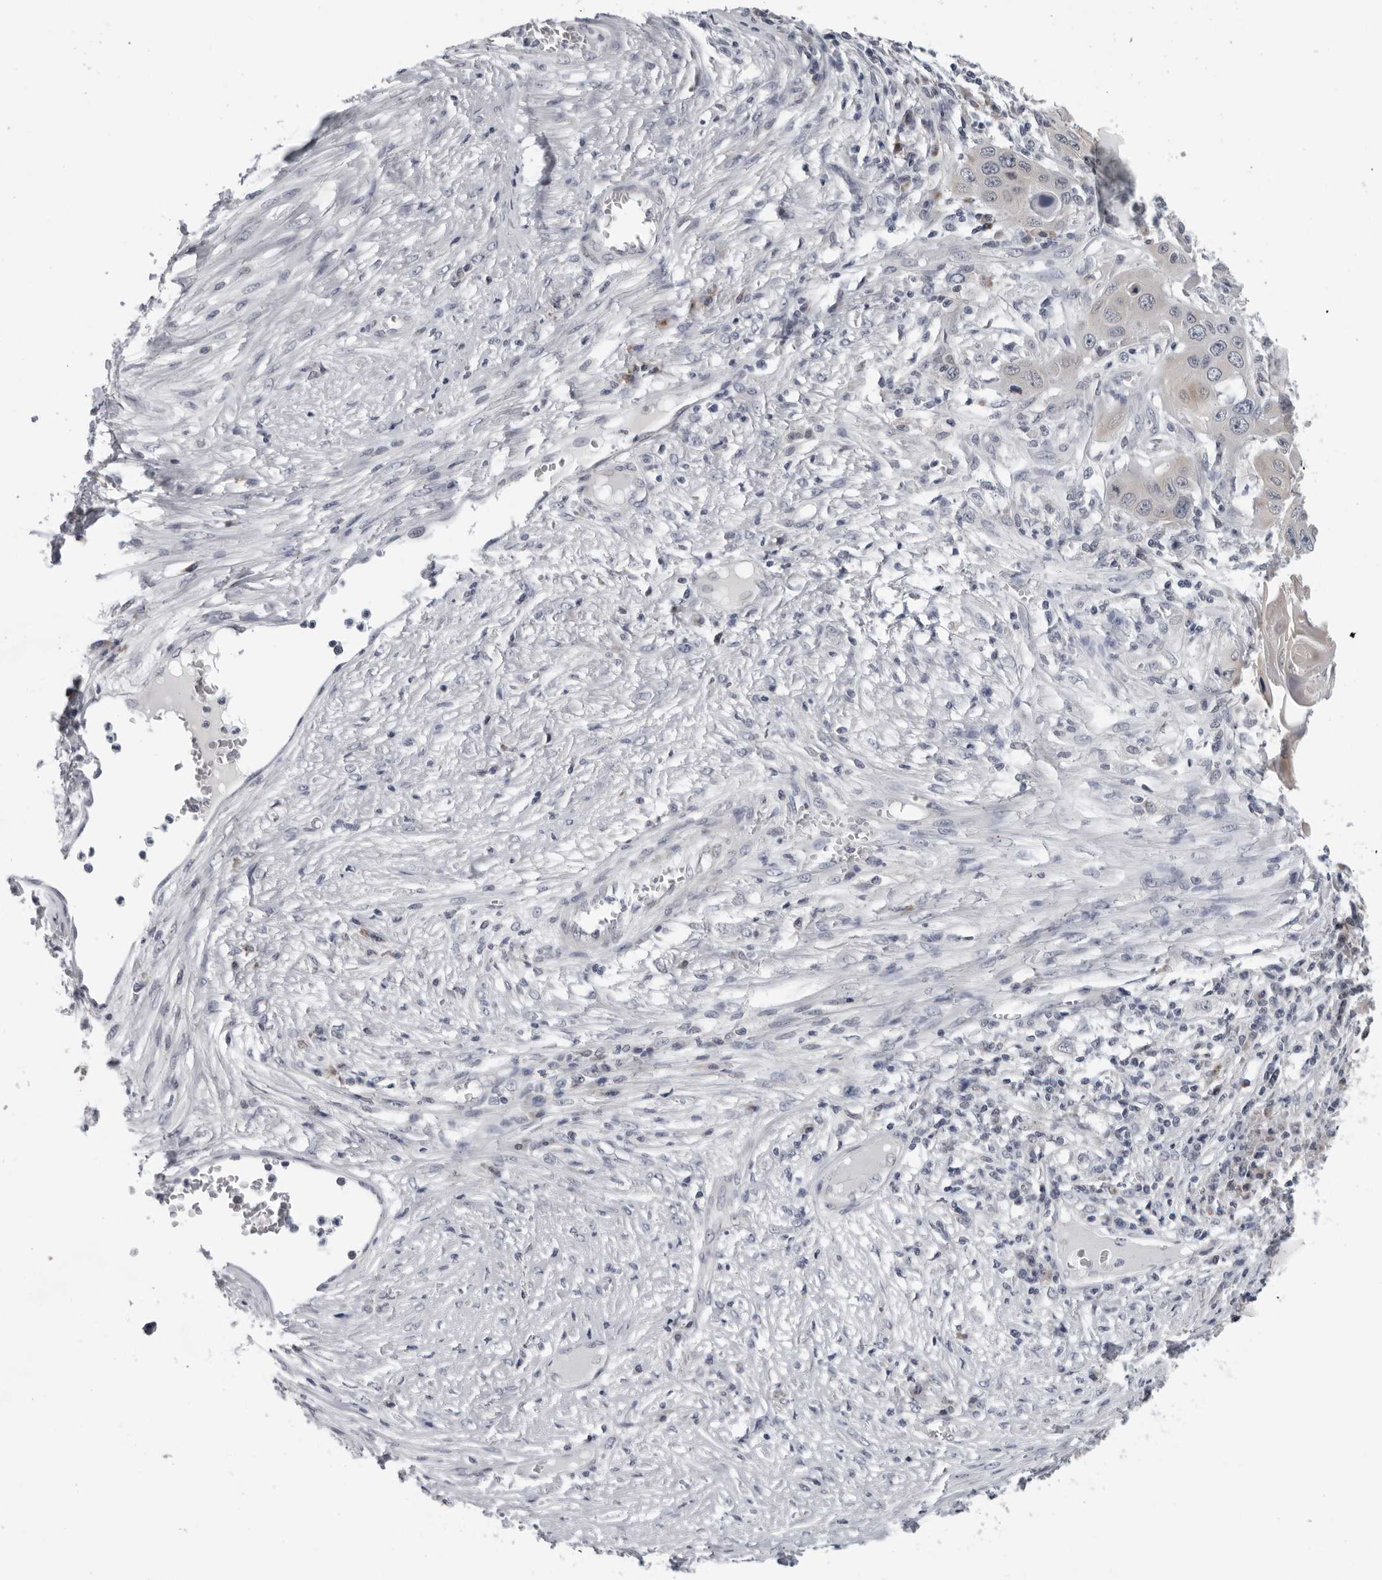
{"staining": {"intensity": "negative", "quantity": "none", "location": "none"}, "tissue": "skin cancer", "cell_type": "Tumor cells", "image_type": "cancer", "snomed": [{"axis": "morphology", "description": "Squamous cell carcinoma, NOS"}, {"axis": "topography", "description": "Skin"}], "caption": "Tumor cells are negative for brown protein staining in skin cancer.", "gene": "CPT2", "patient": {"sex": "male", "age": 55}}